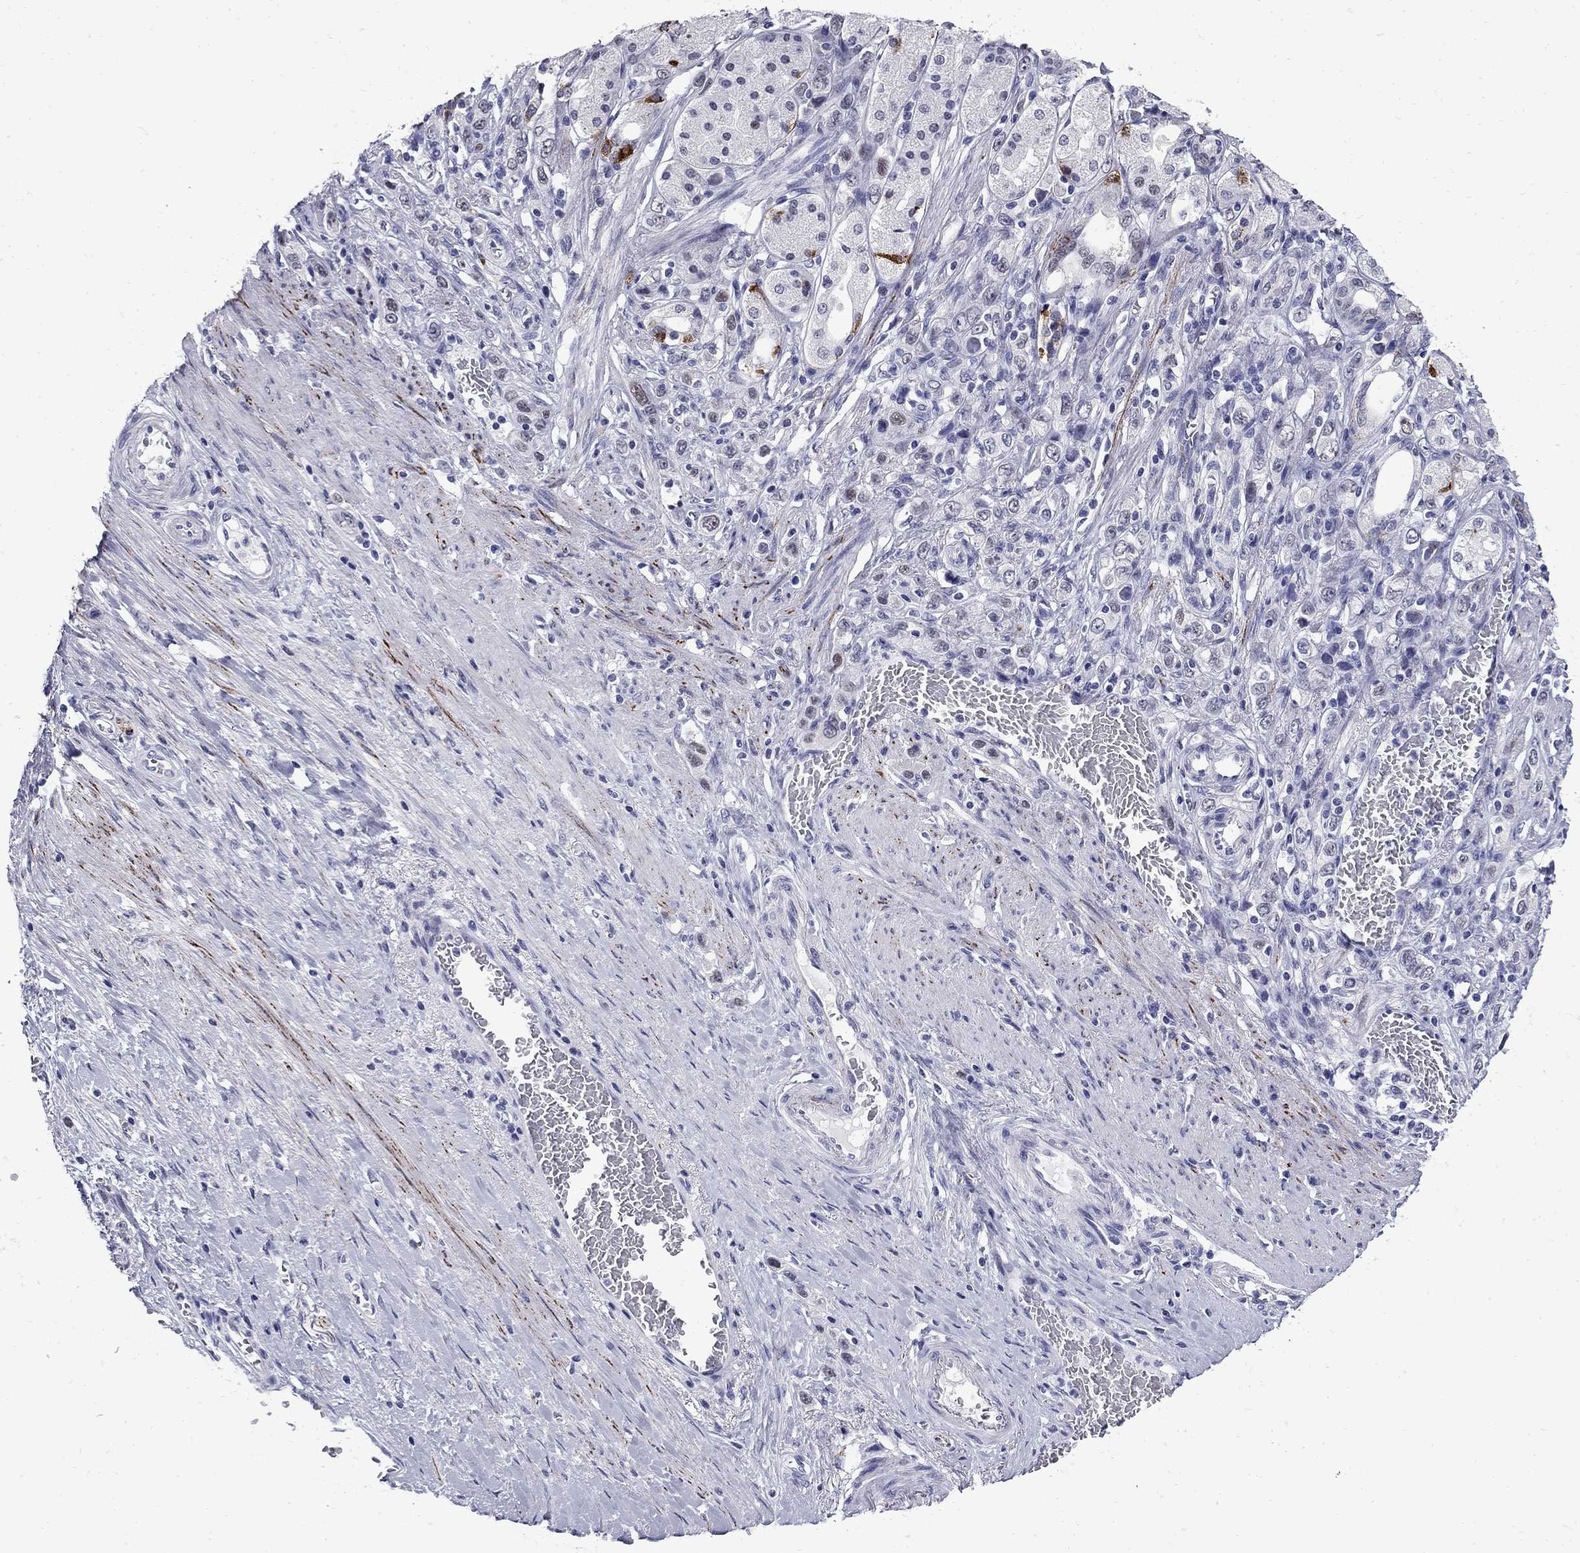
{"staining": {"intensity": "negative", "quantity": "none", "location": "none"}, "tissue": "stomach cancer", "cell_type": "Tumor cells", "image_type": "cancer", "snomed": [{"axis": "morphology", "description": "Normal tissue, NOS"}, {"axis": "morphology", "description": "Adenocarcinoma, NOS"}, {"axis": "morphology", "description": "Adenocarcinoma, High grade"}, {"axis": "topography", "description": "Stomach, upper"}, {"axis": "topography", "description": "Stomach"}], "caption": "Immunohistochemical staining of stomach cancer (high-grade adenocarcinoma) reveals no significant staining in tumor cells. Brightfield microscopy of IHC stained with DAB (brown) and hematoxylin (blue), captured at high magnification.", "gene": "MGARP", "patient": {"sex": "female", "age": 65}}